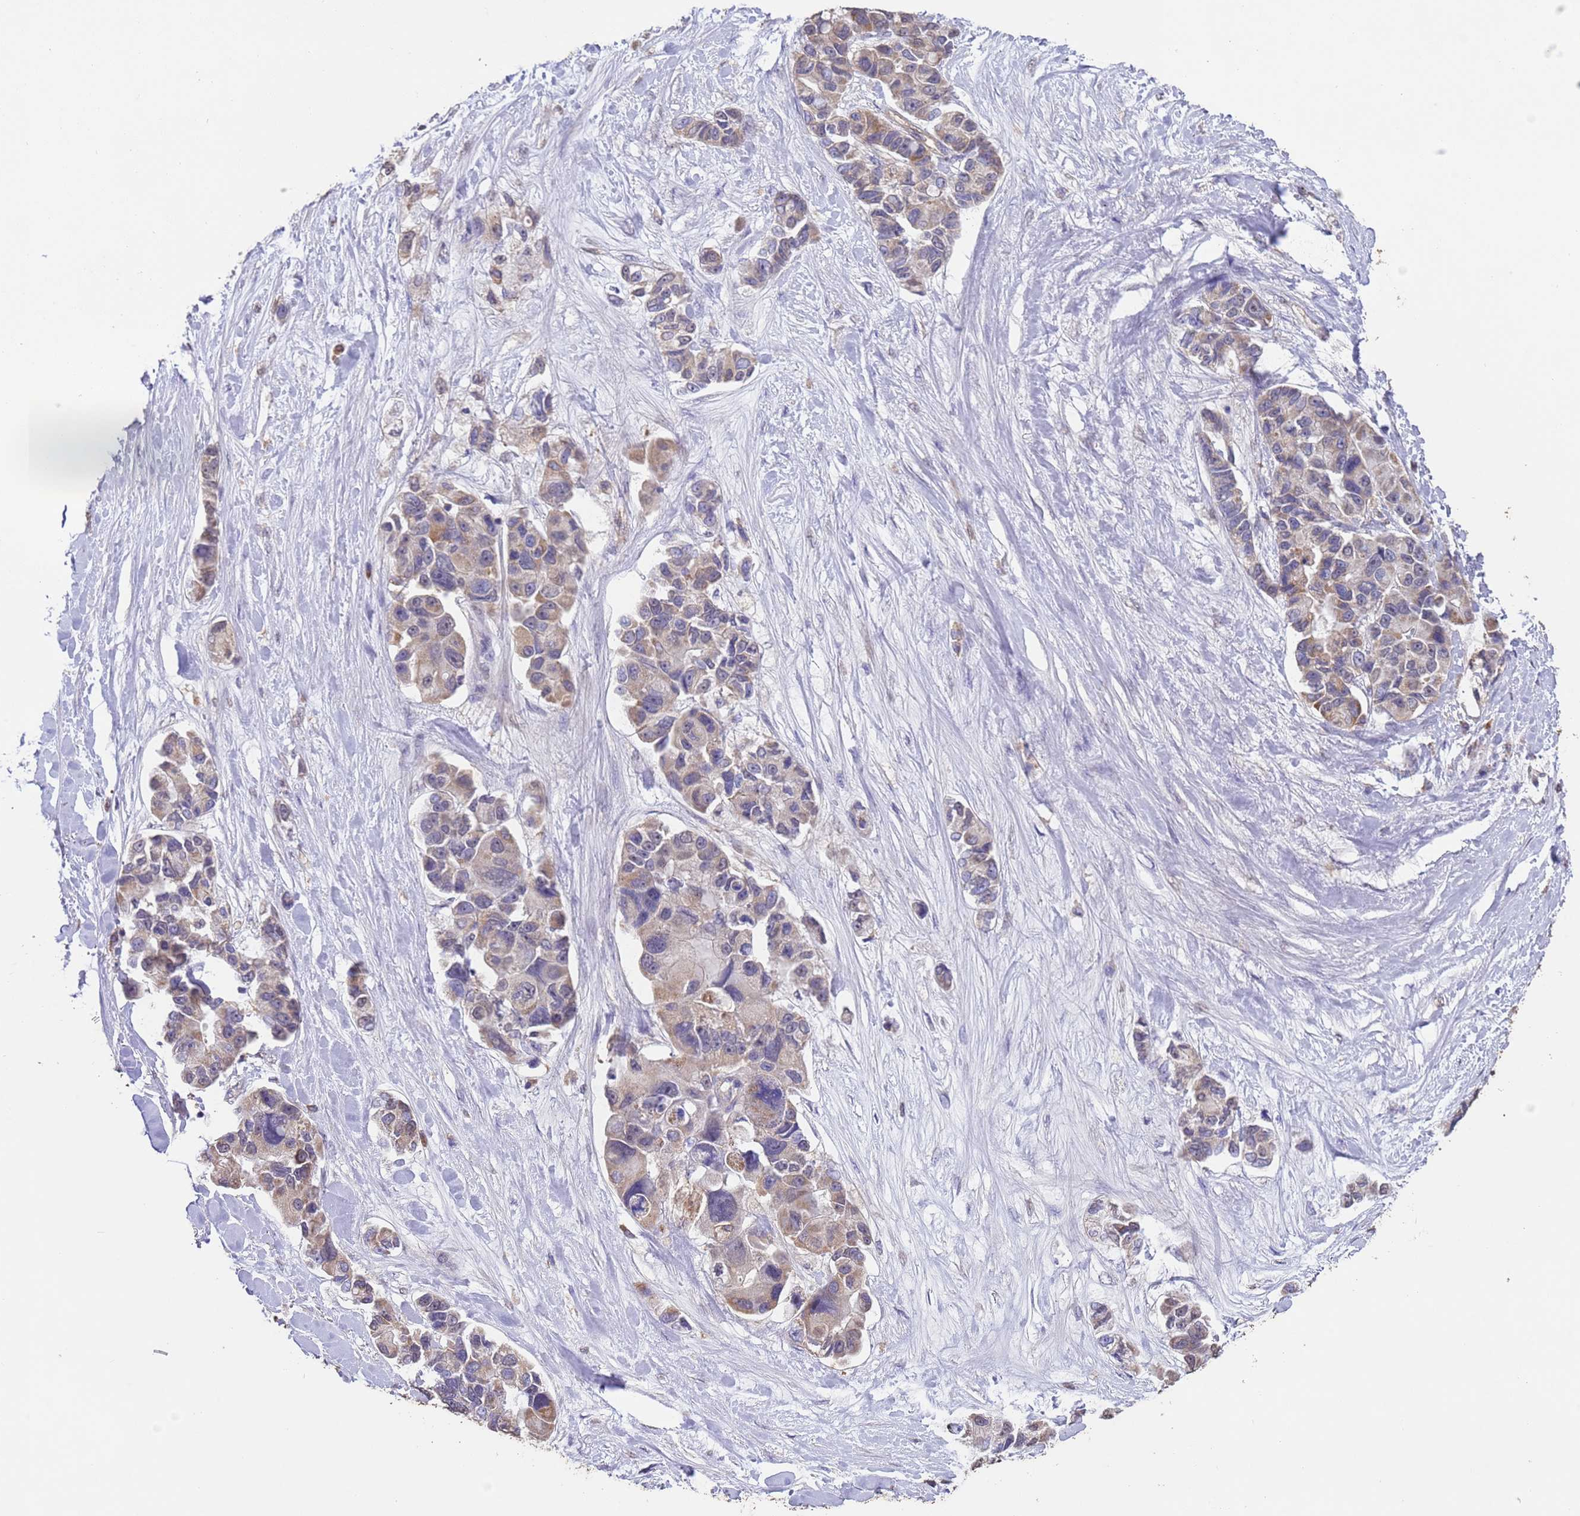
{"staining": {"intensity": "weak", "quantity": "<25%", "location": "cytoplasmic/membranous"}, "tissue": "lung cancer", "cell_type": "Tumor cells", "image_type": "cancer", "snomed": [{"axis": "morphology", "description": "Adenocarcinoma, NOS"}, {"axis": "topography", "description": "Lung"}], "caption": "IHC micrograph of lung cancer (adenocarcinoma) stained for a protein (brown), which shows no positivity in tumor cells.", "gene": "NPHP1", "patient": {"sex": "female", "age": 54}}